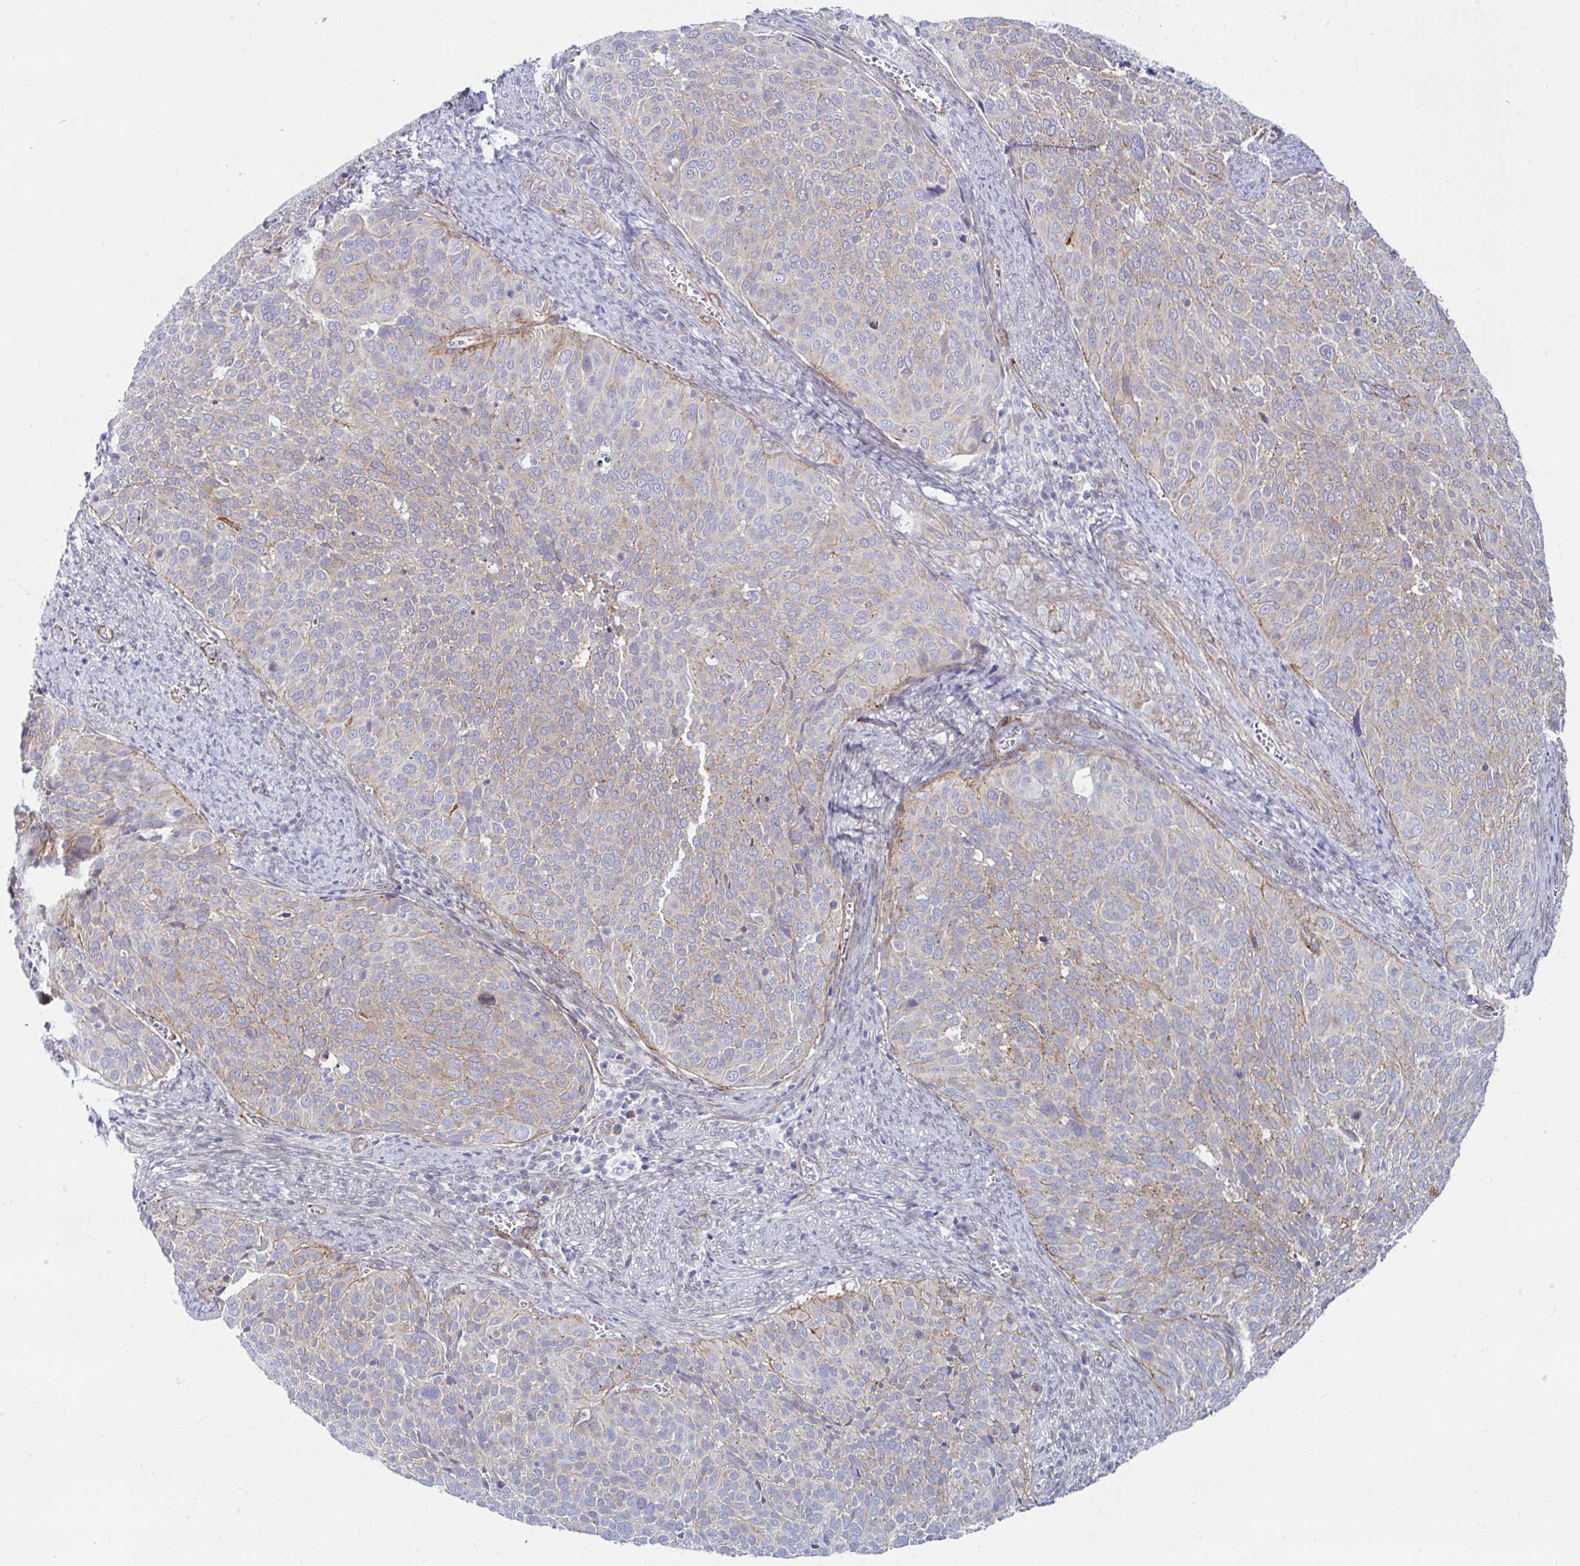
{"staining": {"intensity": "weak", "quantity": "25%-75%", "location": "cytoplasmic/membranous"}, "tissue": "cervical cancer", "cell_type": "Tumor cells", "image_type": "cancer", "snomed": [{"axis": "morphology", "description": "Squamous cell carcinoma, NOS"}, {"axis": "topography", "description": "Cervix"}], "caption": "Weak cytoplasmic/membranous positivity is appreciated in about 25%-75% of tumor cells in cervical cancer.", "gene": "ANKRD62", "patient": {"sex": "female", "age": 39}}